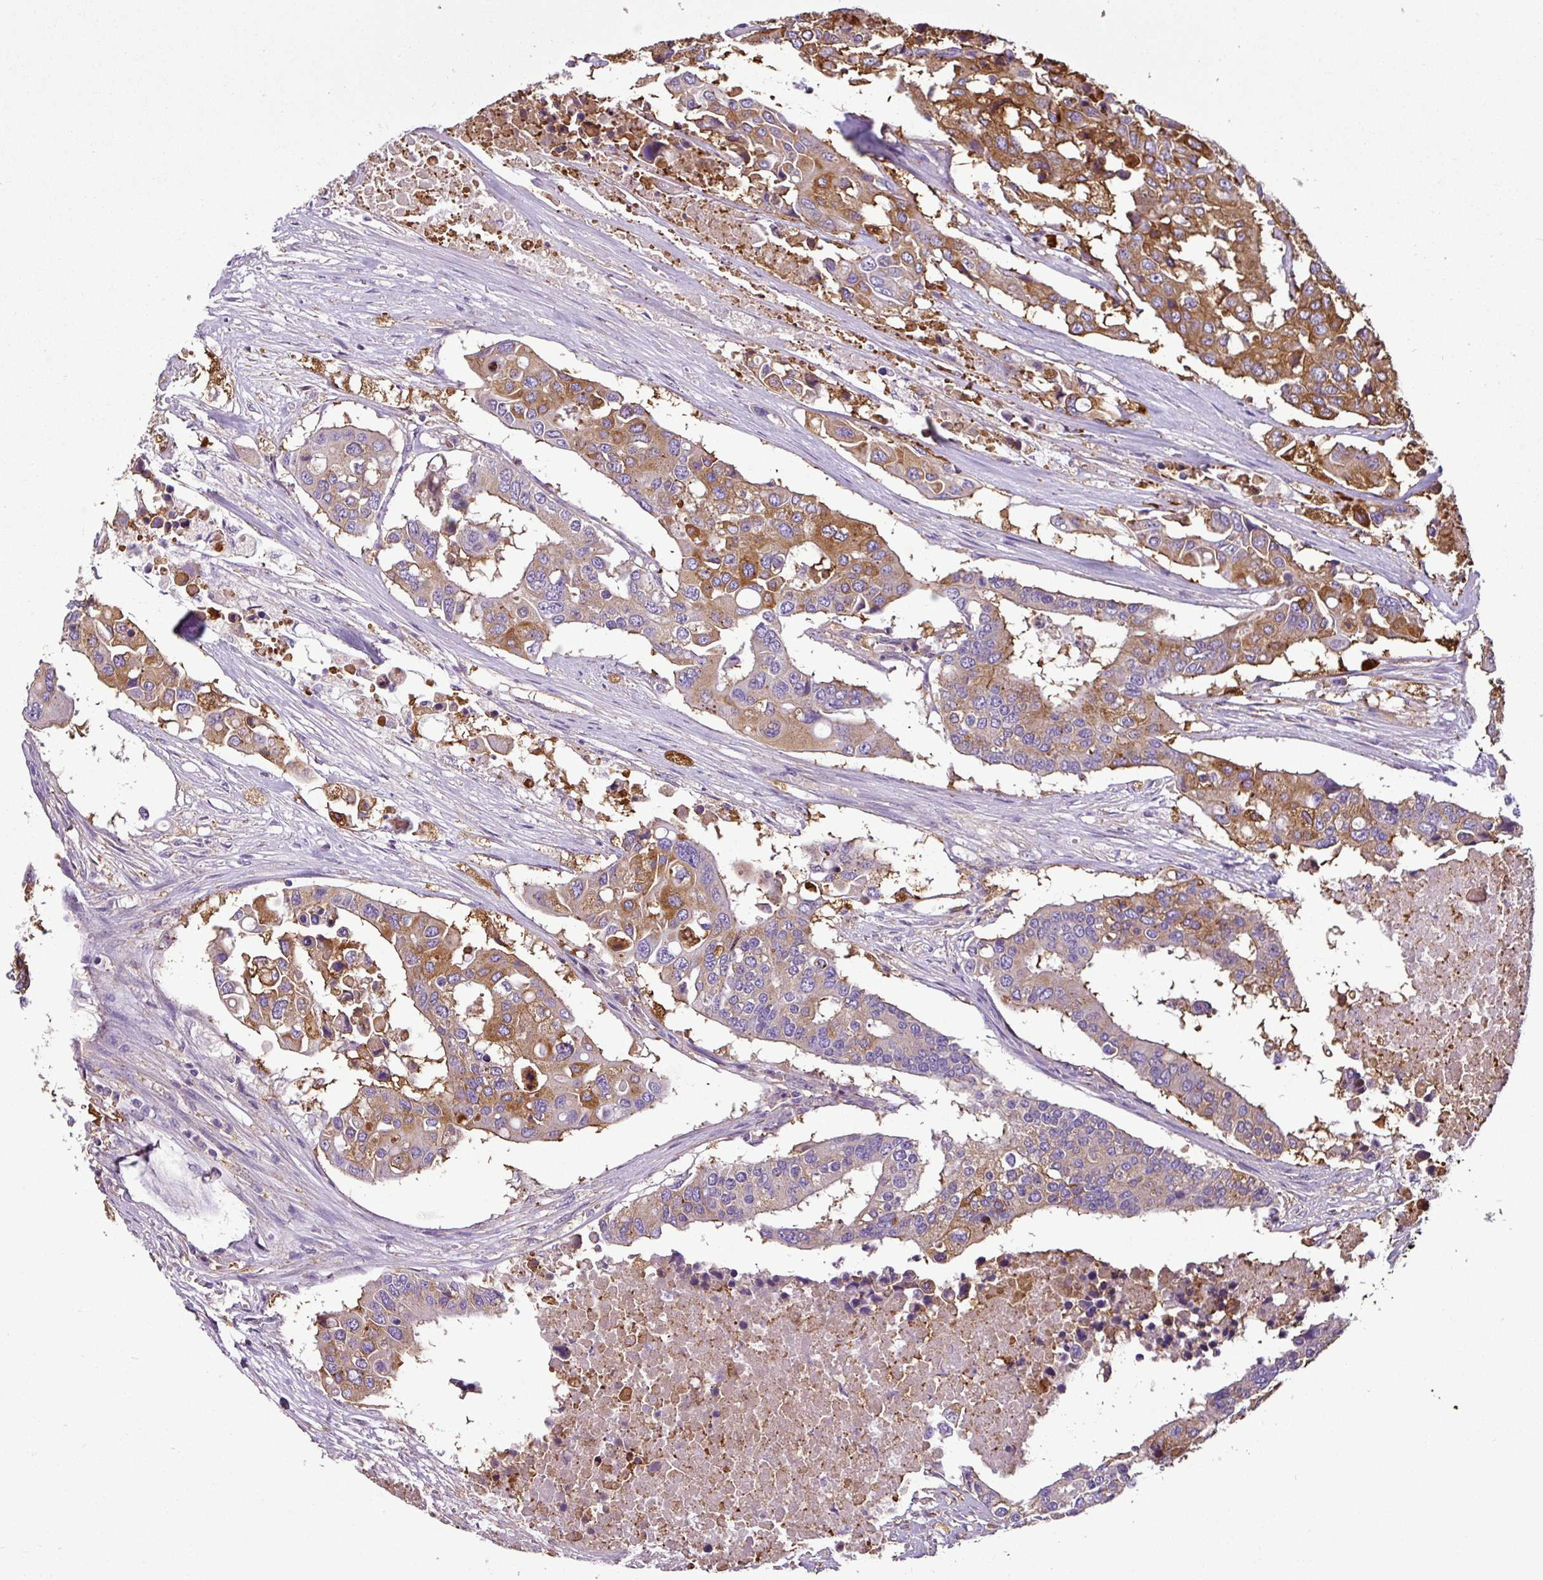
{"staining": {"intensity": "moderate", "quantity": "25%-75%", "location": "cytoplasmic/membranous"}, "tissue": "colorectal cancer", "cell_type": "Tumor cells", "image_type": "cancer", "snomed": [{"axis": "morphology", "description": "Adenocarcinoma, NOS"}, {"axis": "topography", "description": "Colon"}], "caption": "Immunohistochemistry photomicrograph of human adenocarcinoma (colorectal) stained for a protein (brown), which displays medium levels of moderate cytoplasmic/membranous positivity in approximately 25%-75% of tumor cells.", "gene": "XNDC1N", "patient": {"sex": "male", "age": 77}}